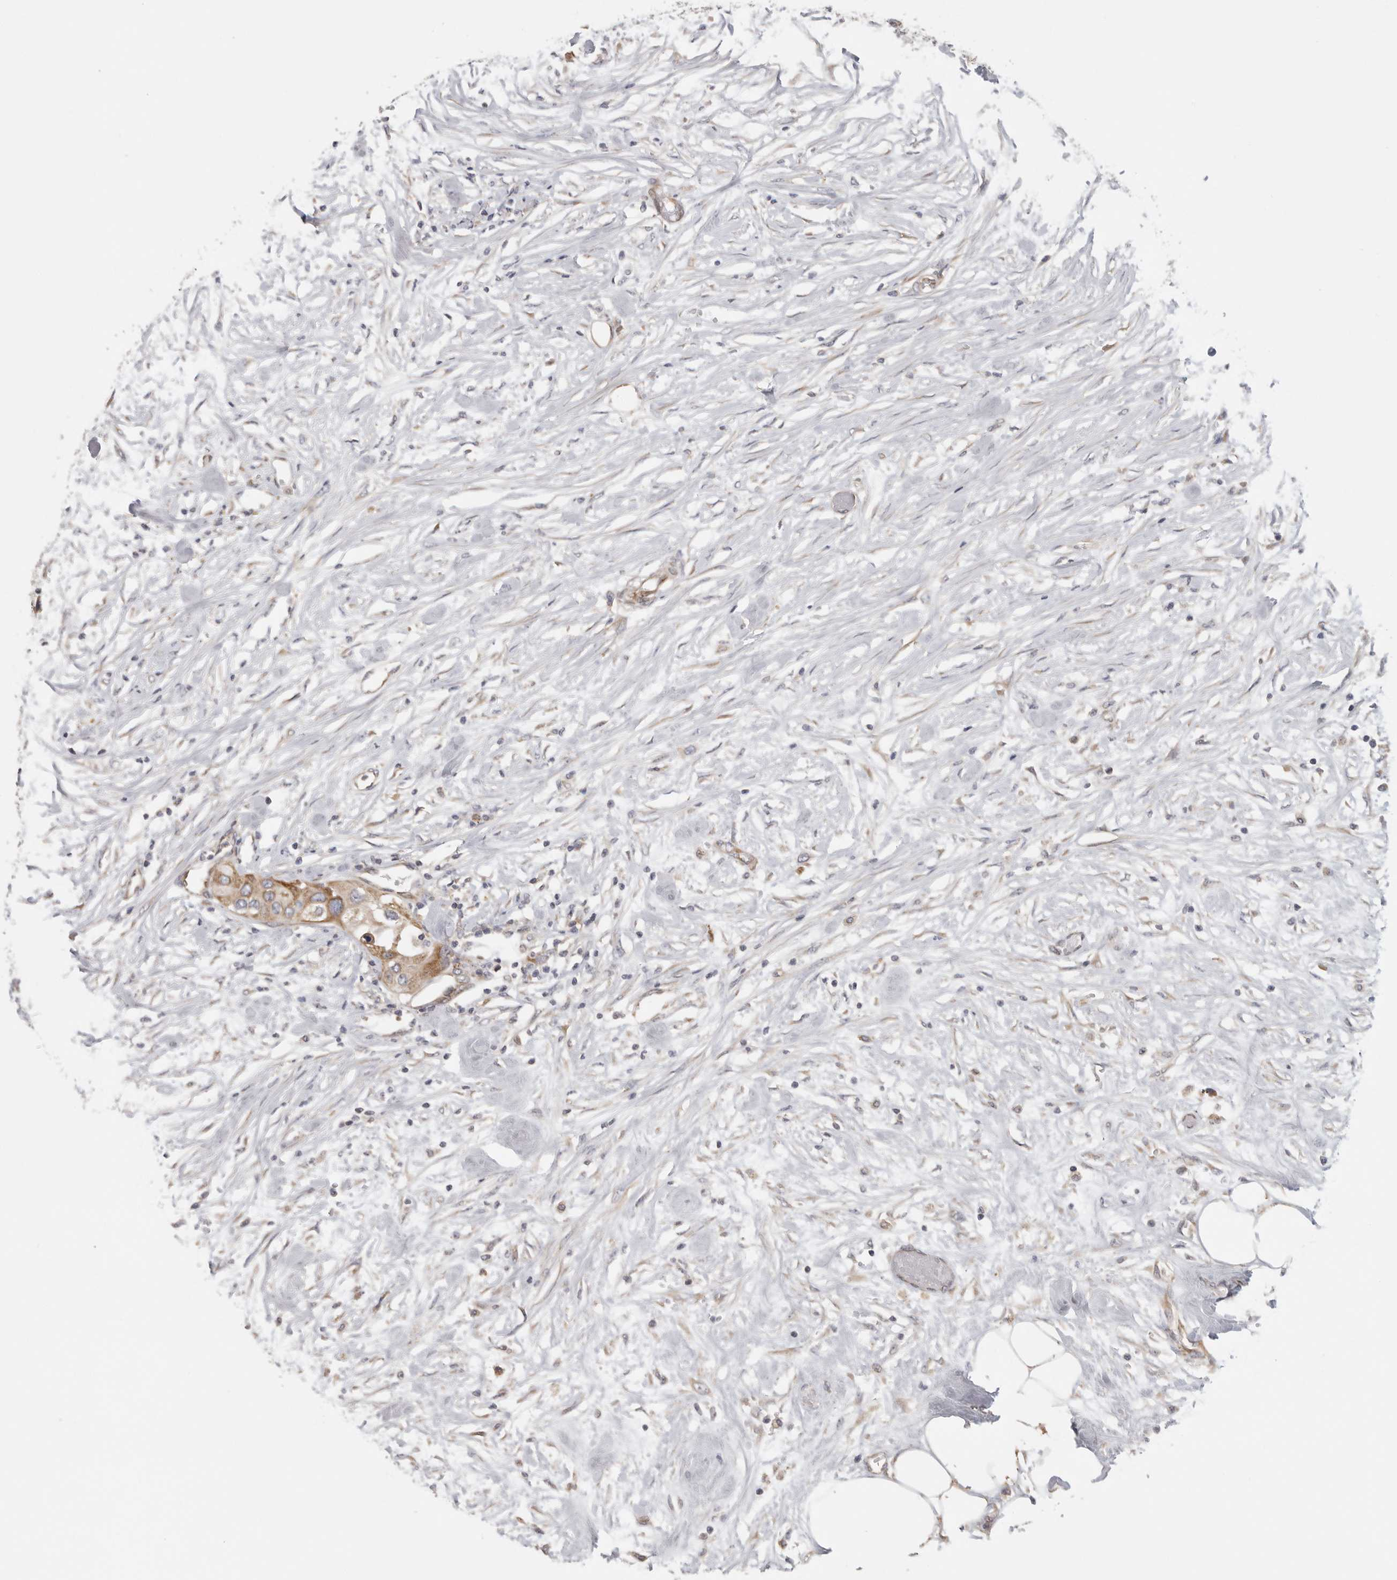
{"staining": {"intensity": "moderate", "quantity": "<25%", "location": "cytoplasmic/membranous"}, "tissue": "urothelial cancer", "cell_type": "Tumor cells", "image_type": "cancer", "snomed": [{"axis": "morphology", "description": "Urothelial carcinoma, High grade"}, {"axis": "topography", "description": "Urinary bladder"}], "caption": "Protein analysis of high-grade urothelial carcinoma tissue displays moderate cytoplasmic/membranous expression in about <25% of tumor cells. (Brightfield microscopy of DAB IHC at high magnification).", "gene": "BCAP29", "patient": {"sex": "male", "age": 64}}